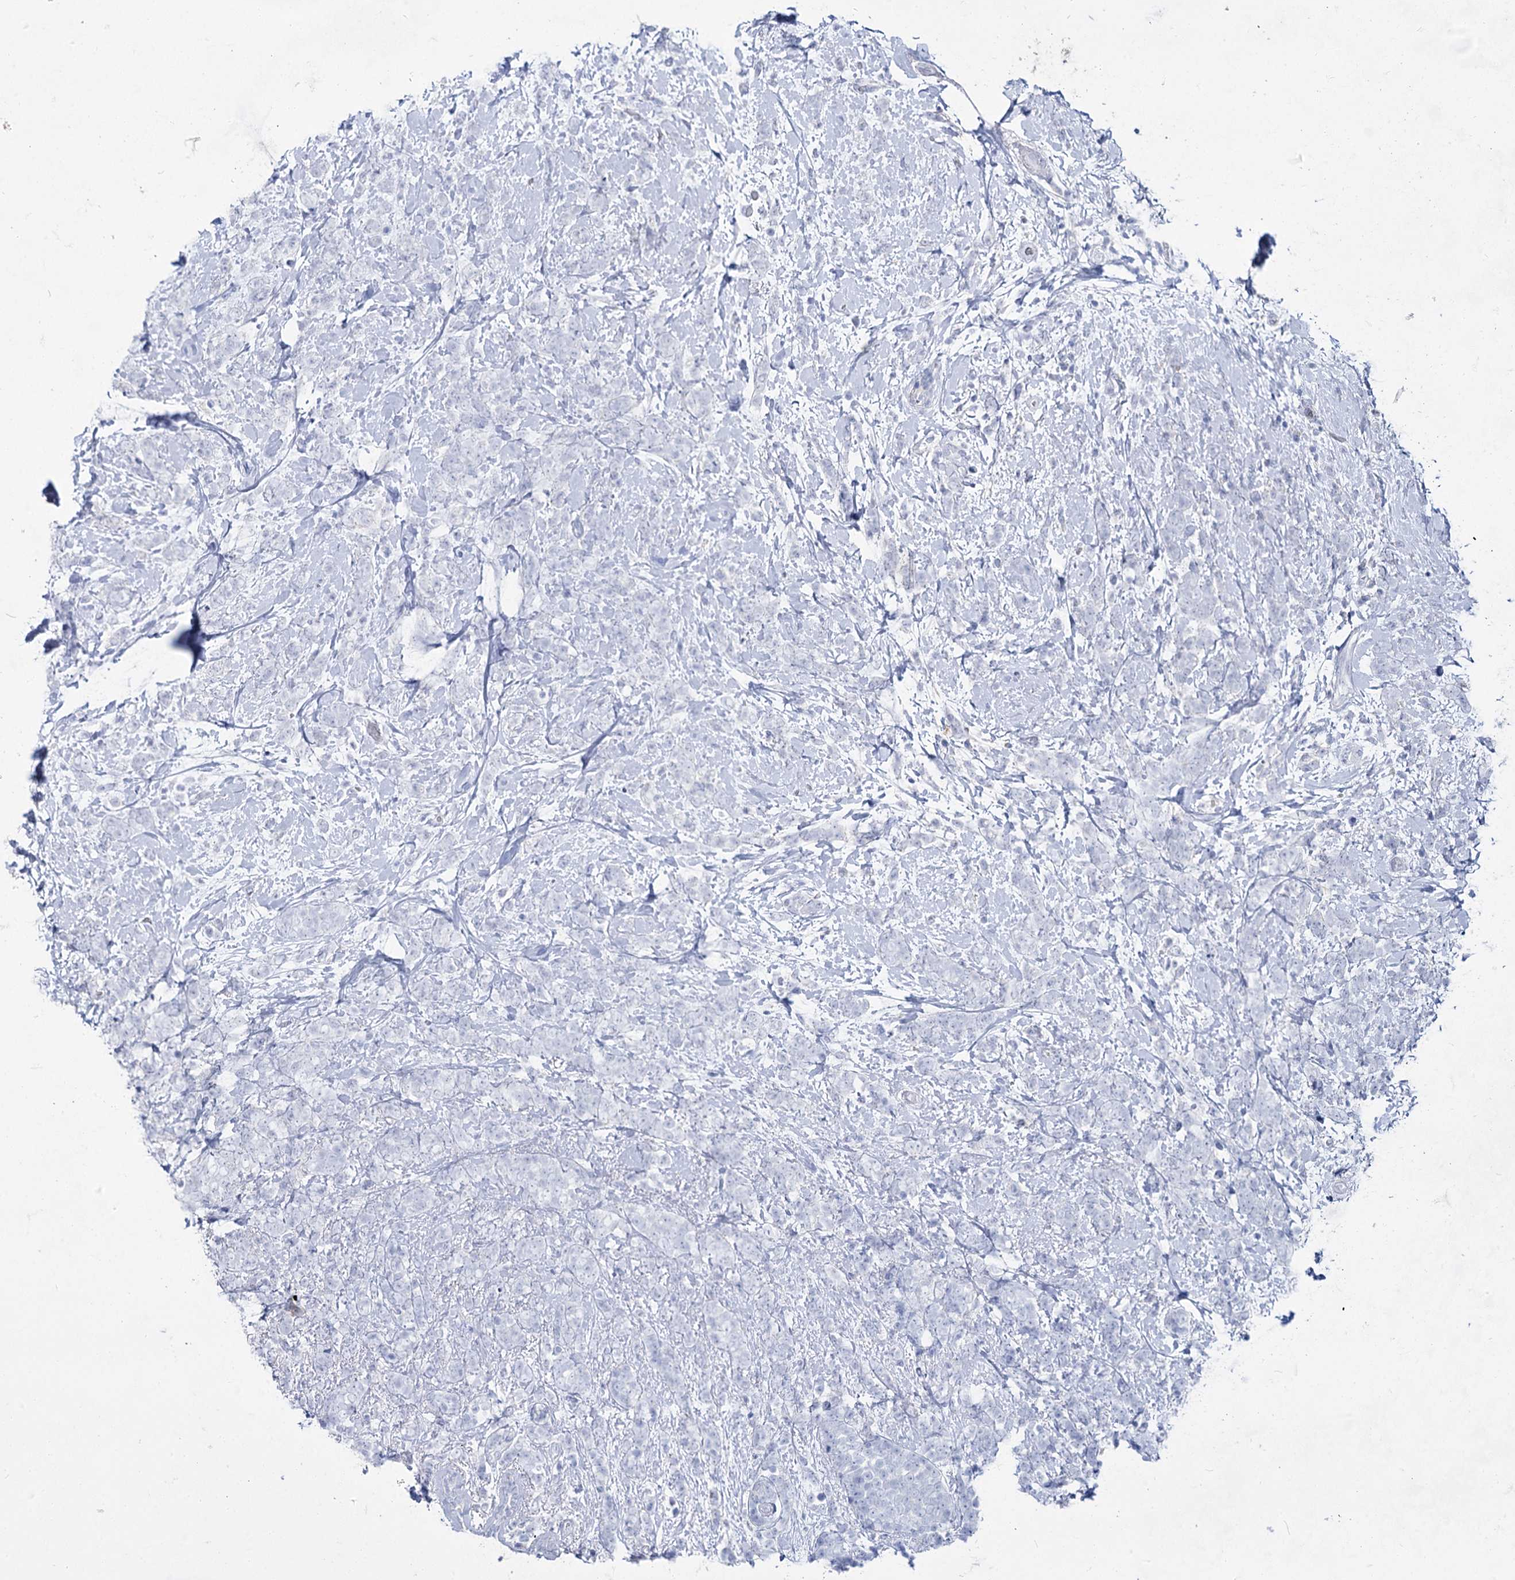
{"staining": {"intensity": "negative", "quantity": "none", "location": "none"}, "tissue": "breast cancer", "cell_type": "Tumor cells", "image_type": "cancer", "snomed": [{"axis": "morphology", "description": "Lobular carcinoma"}, {"axis": "topography", "description": "Breast"}], "caption": "Tumor cells are negative for protein expression in human breast cancer.", "gene": "ACRV1", "patient": {"sex": "female", "age": 58}}